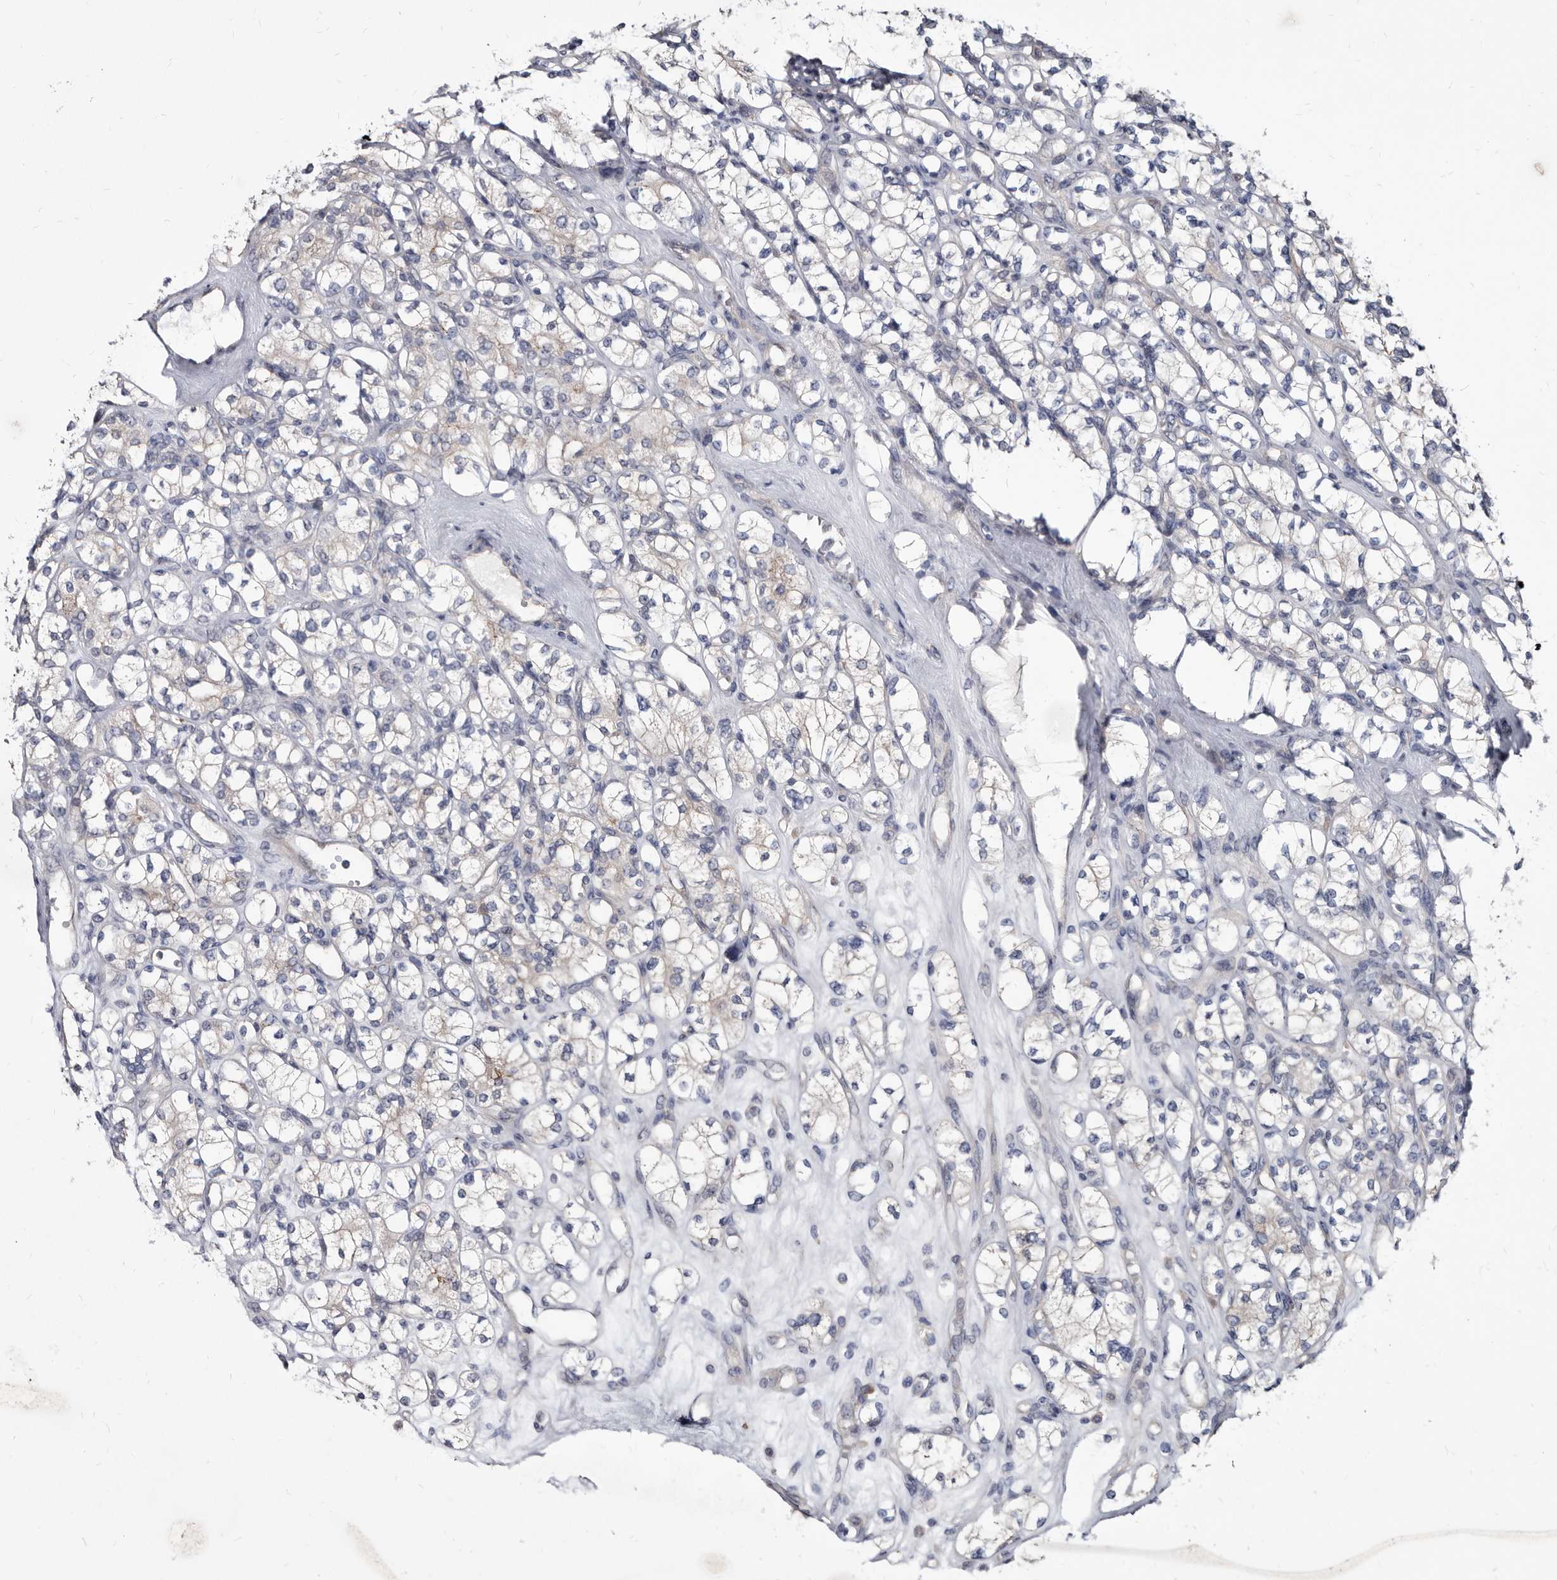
{"staining": {"intensity": "weak", "quantity": "<25%", "location": "cytoplasmic/membranous"}, "tissue": "renal cancer", "cell_type": "Tumor cells", "image_type": "cancer", "snomed": [{"axis": "morphology", "description": "Adenocarcinoma, NOS"}, {"axis": "topography", "description": "Kidney"}], "caption": "DAB immunohistochemical staining of human adenocarcinoma (renal) displays no significant positivity in tumor cells.", "gene": "ABCF2", "patient": {"sex": "male", "age": 77}}